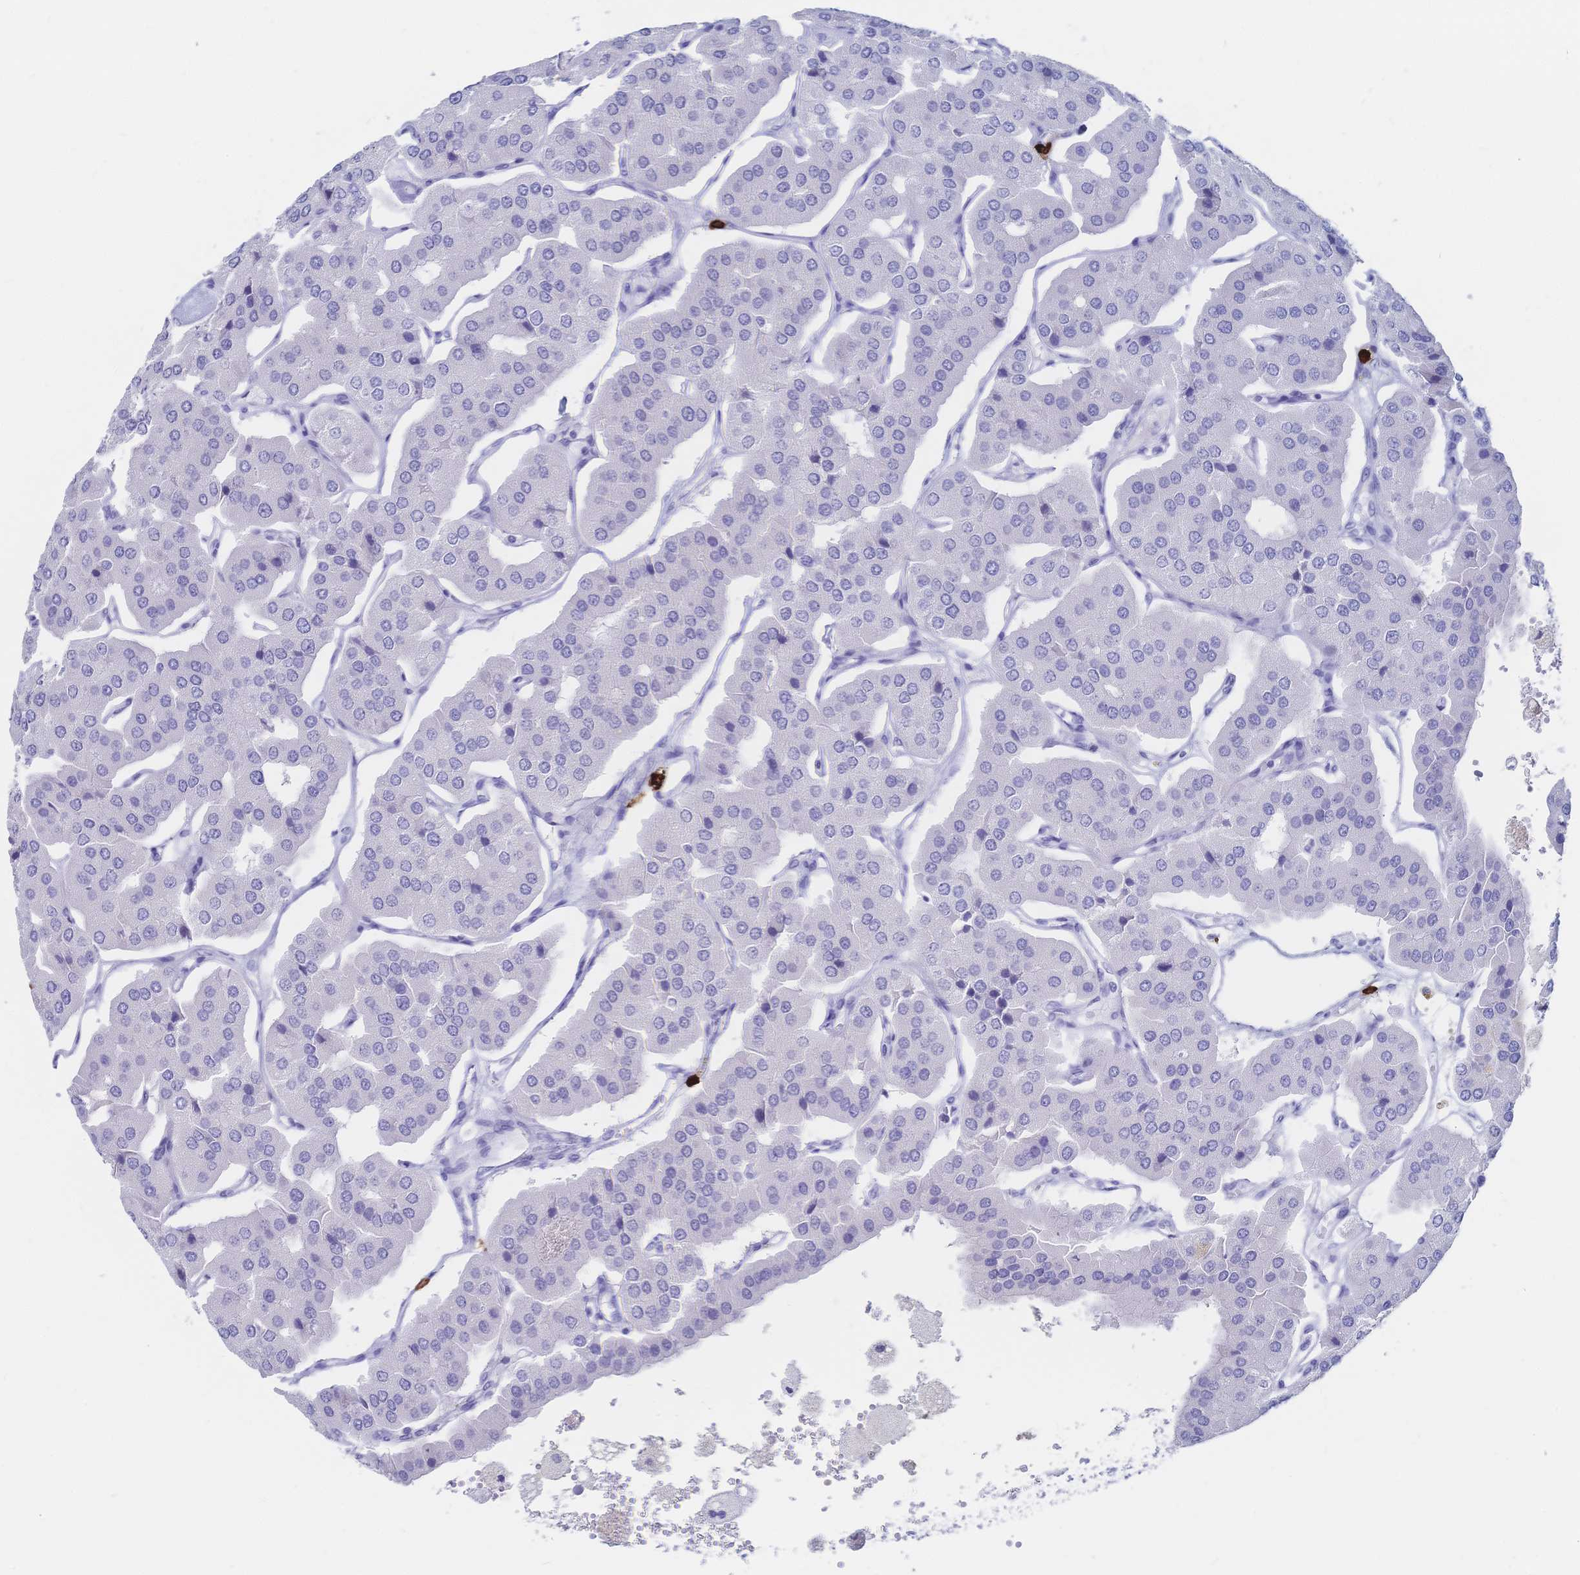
{"staining": {"intensity": "negative", "quantity": "none", "location": "none"}, "tissue": "parathyroid gland", "cell_type": "Glandular cells", "image_type": "normal", "snomed": [{"axis": "morphology", "description": "Normal tissue, NOS"}, {"axis": "morphology", "description": "Adenoma, NOS"}, {"axis": "topography", "description": "Parathyroid gland"}], "caption": "IHC image of benign human parathyroid gland stained for a protein (brown), which displays no staining in glandular cells.", "gene": "IL2RB", "patient": {"sex": "female", "age": 86}}